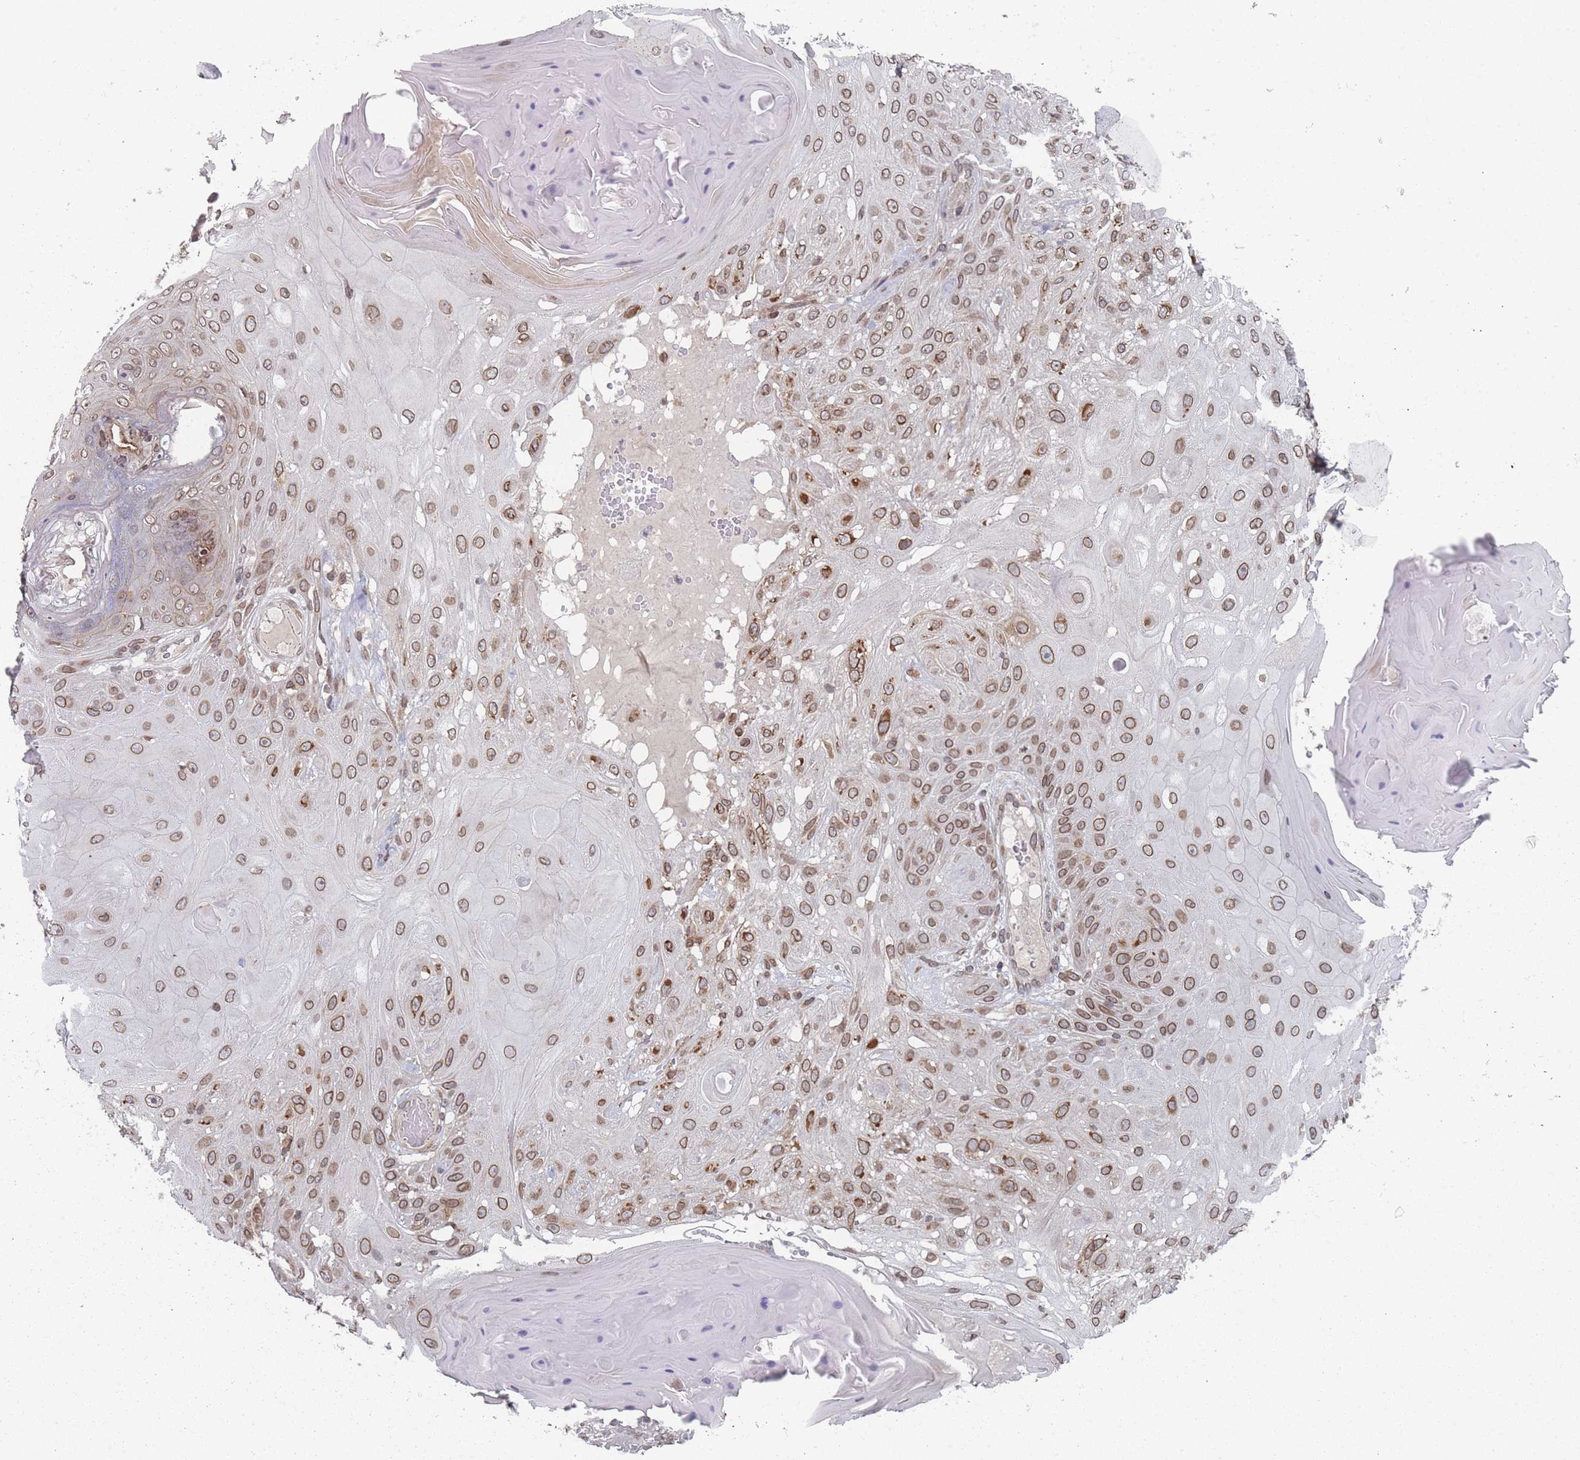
{"staining": {"intensity": "moderate", "quantity": ">75%", "location": "cytoplasmic/membranous,nuclear"}, "tissue": "skin cancer", "cell_type": "Tumor cells", "image_type": "cancer", "snomed": [{"axis": "morphology", "description": "Normal tissue, NOS"}, {"axis": "morphology", "description": "Squamous cell carcinoma, NOS"}, {"axis": "topography", "description": "Skin"}, {"axis": "topography", "description": "Cartilage tissue"}], "caption": "Skin squamous cell carcinoma stained with DAB (3,3'-diaminobenzidine) IHC reveals medium levels of moderate cytoplasmic/membranous and nuclear positivity in about >75% of tumor cells.", "gene": "TBC1D25", "patient": {"sex": "female", "age": 79}}